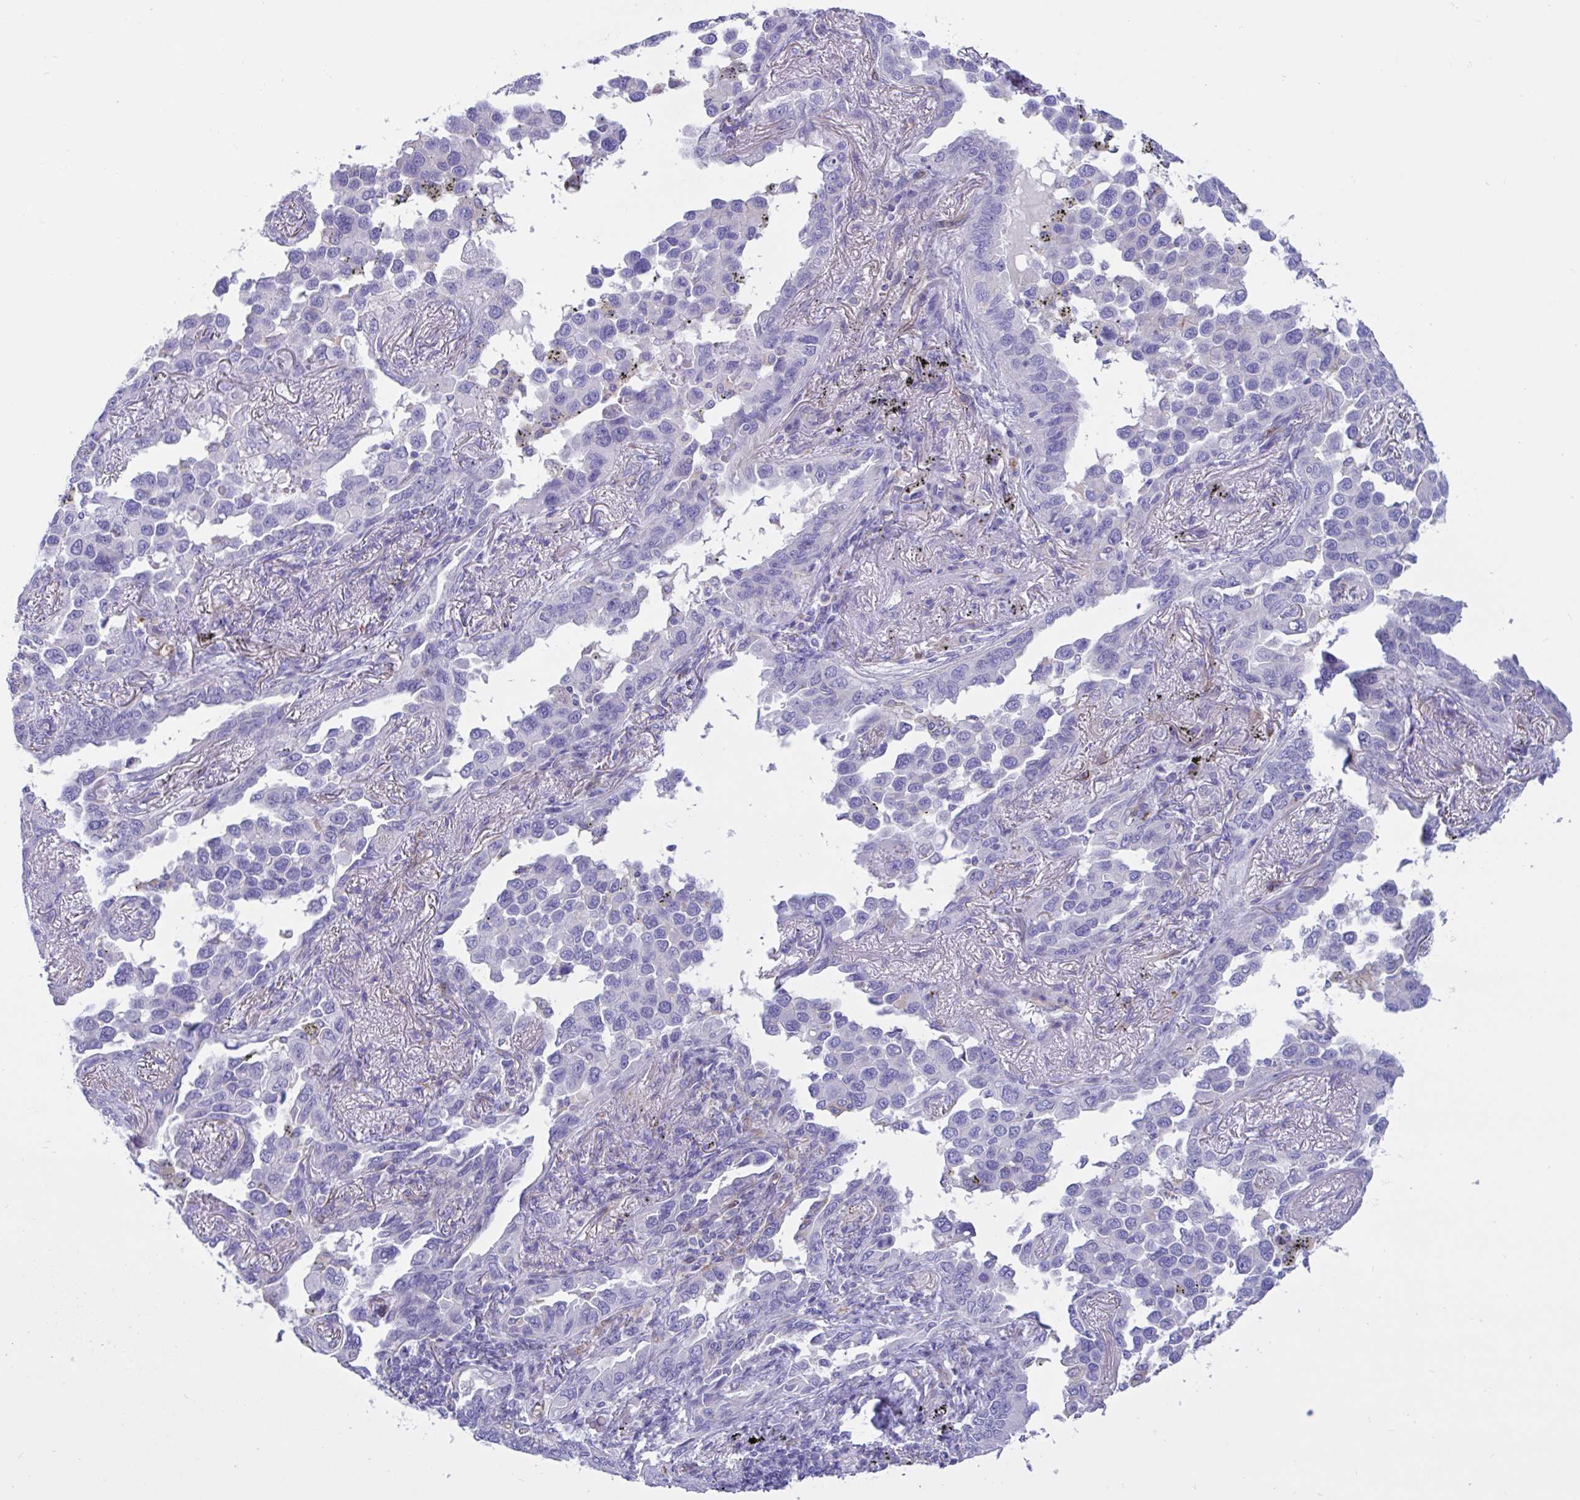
{"staining": {"intensity": "negative", "quantity": "none", "location": "none"}, "tissue": "lung cancer", "cell_type": "Tumor cells", "image_type": "cancer", "snomed": [{"axis": "morphology", "description": "Adenocarcinoma, NOS"}, {"axis": "topography", "description": "Lung"}], "caption": "DAB immunohistochemical staining of lung adenocarcinoma reveals no significant staining in tumor cells.", "gene": "RPL22L1", "patient": {"sex": "male", "age": 67}}